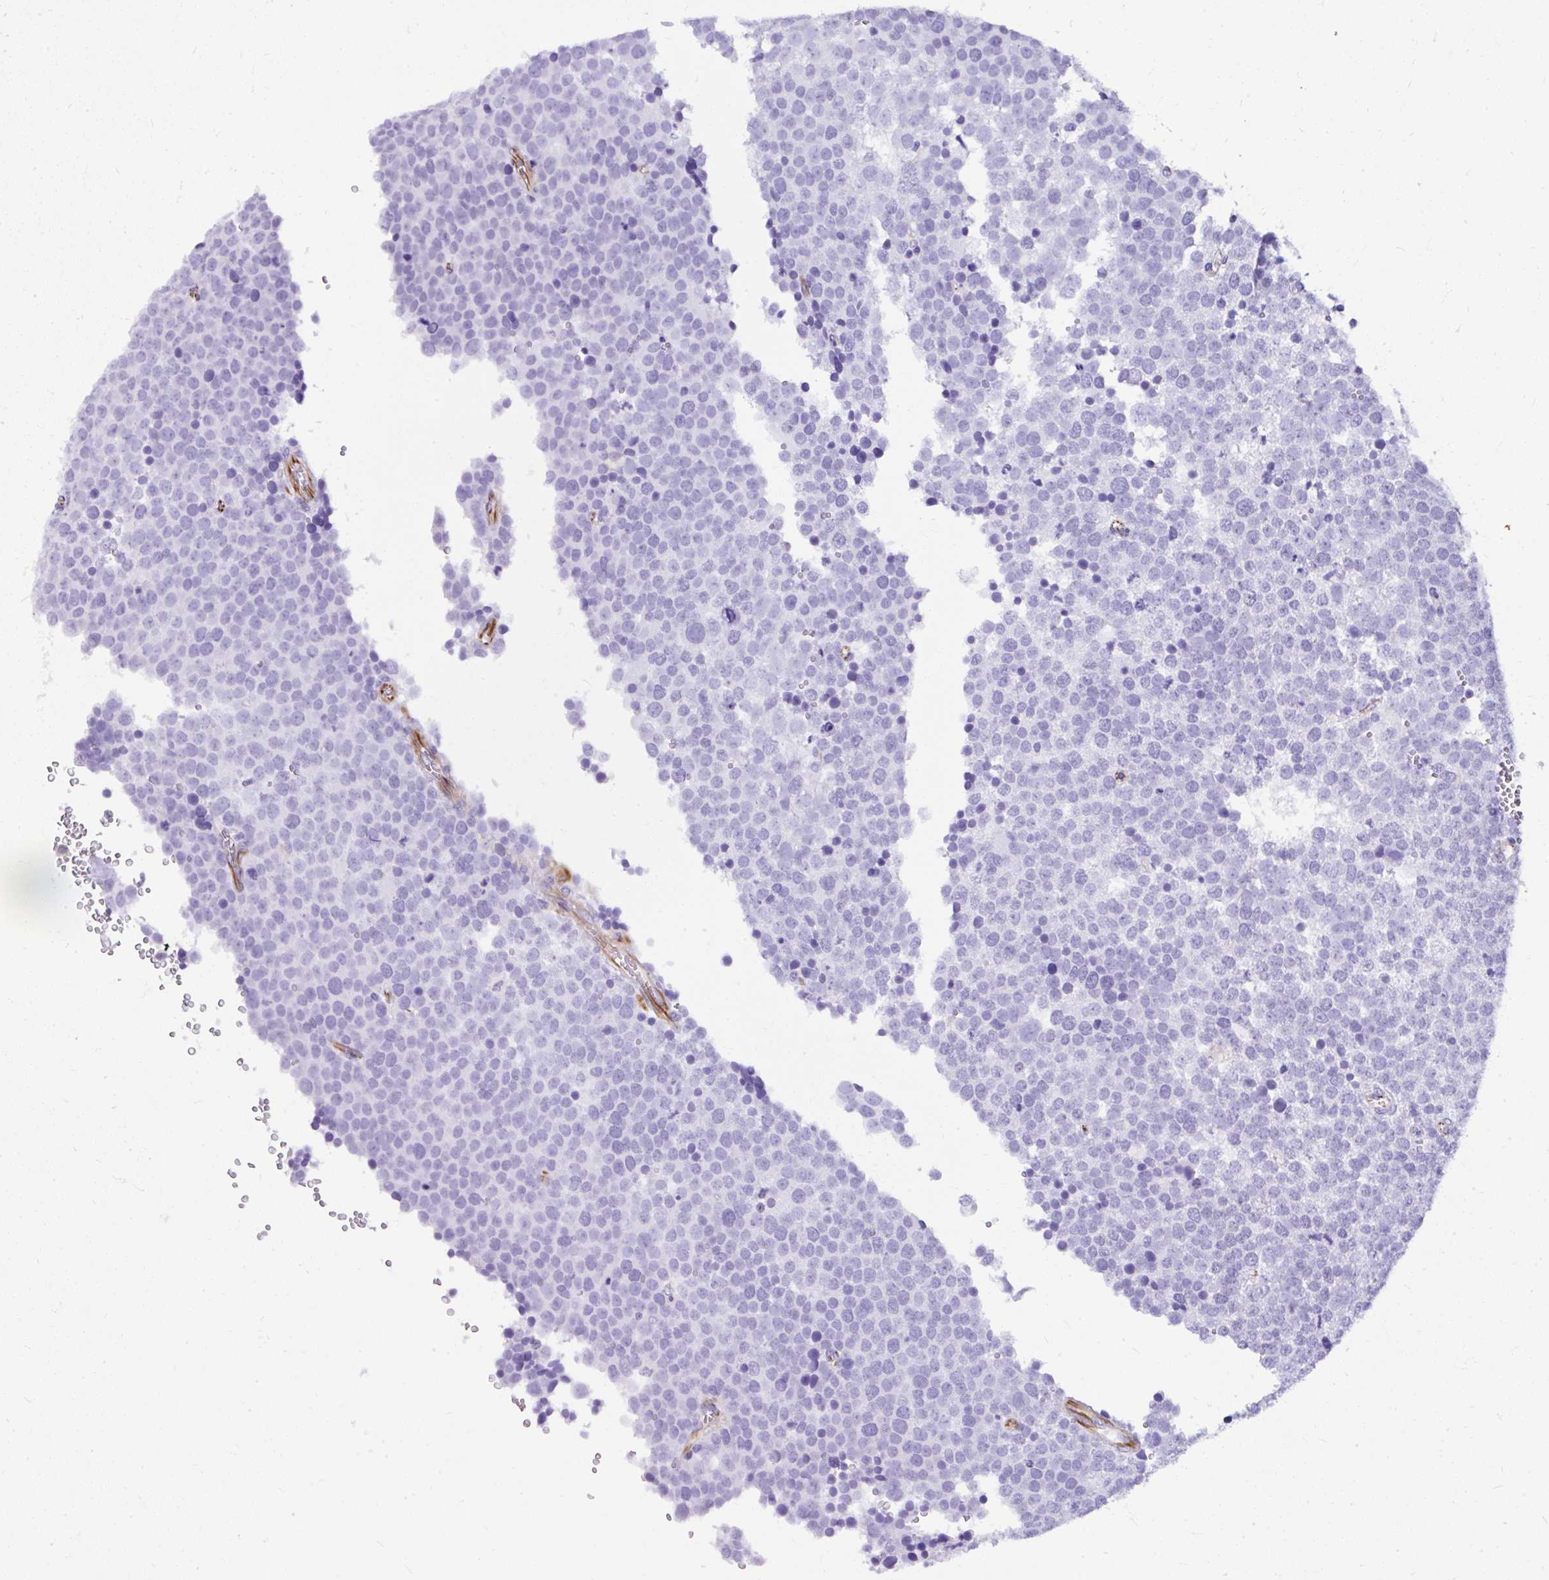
{"staining": {"intensity": "negative", "quantity": "none", "location": "none"}, "tissue": "testis cancer", "cell_type": "Tumor cells", "image_type": "cancer", "snomed": [{"axis": "morphology", "description": "Seminoma, NOS"}, {"axis": "topography", "description": "Testis"}], "caption": "Tumor cells show no significant protein staining in testis seminoma. The staining is performed using DAB brown chromogen with nuclei counter-stained in using hematoxylin.", "gene": "DEPDC5", "patient": {"sex": "male", "age": 71}}